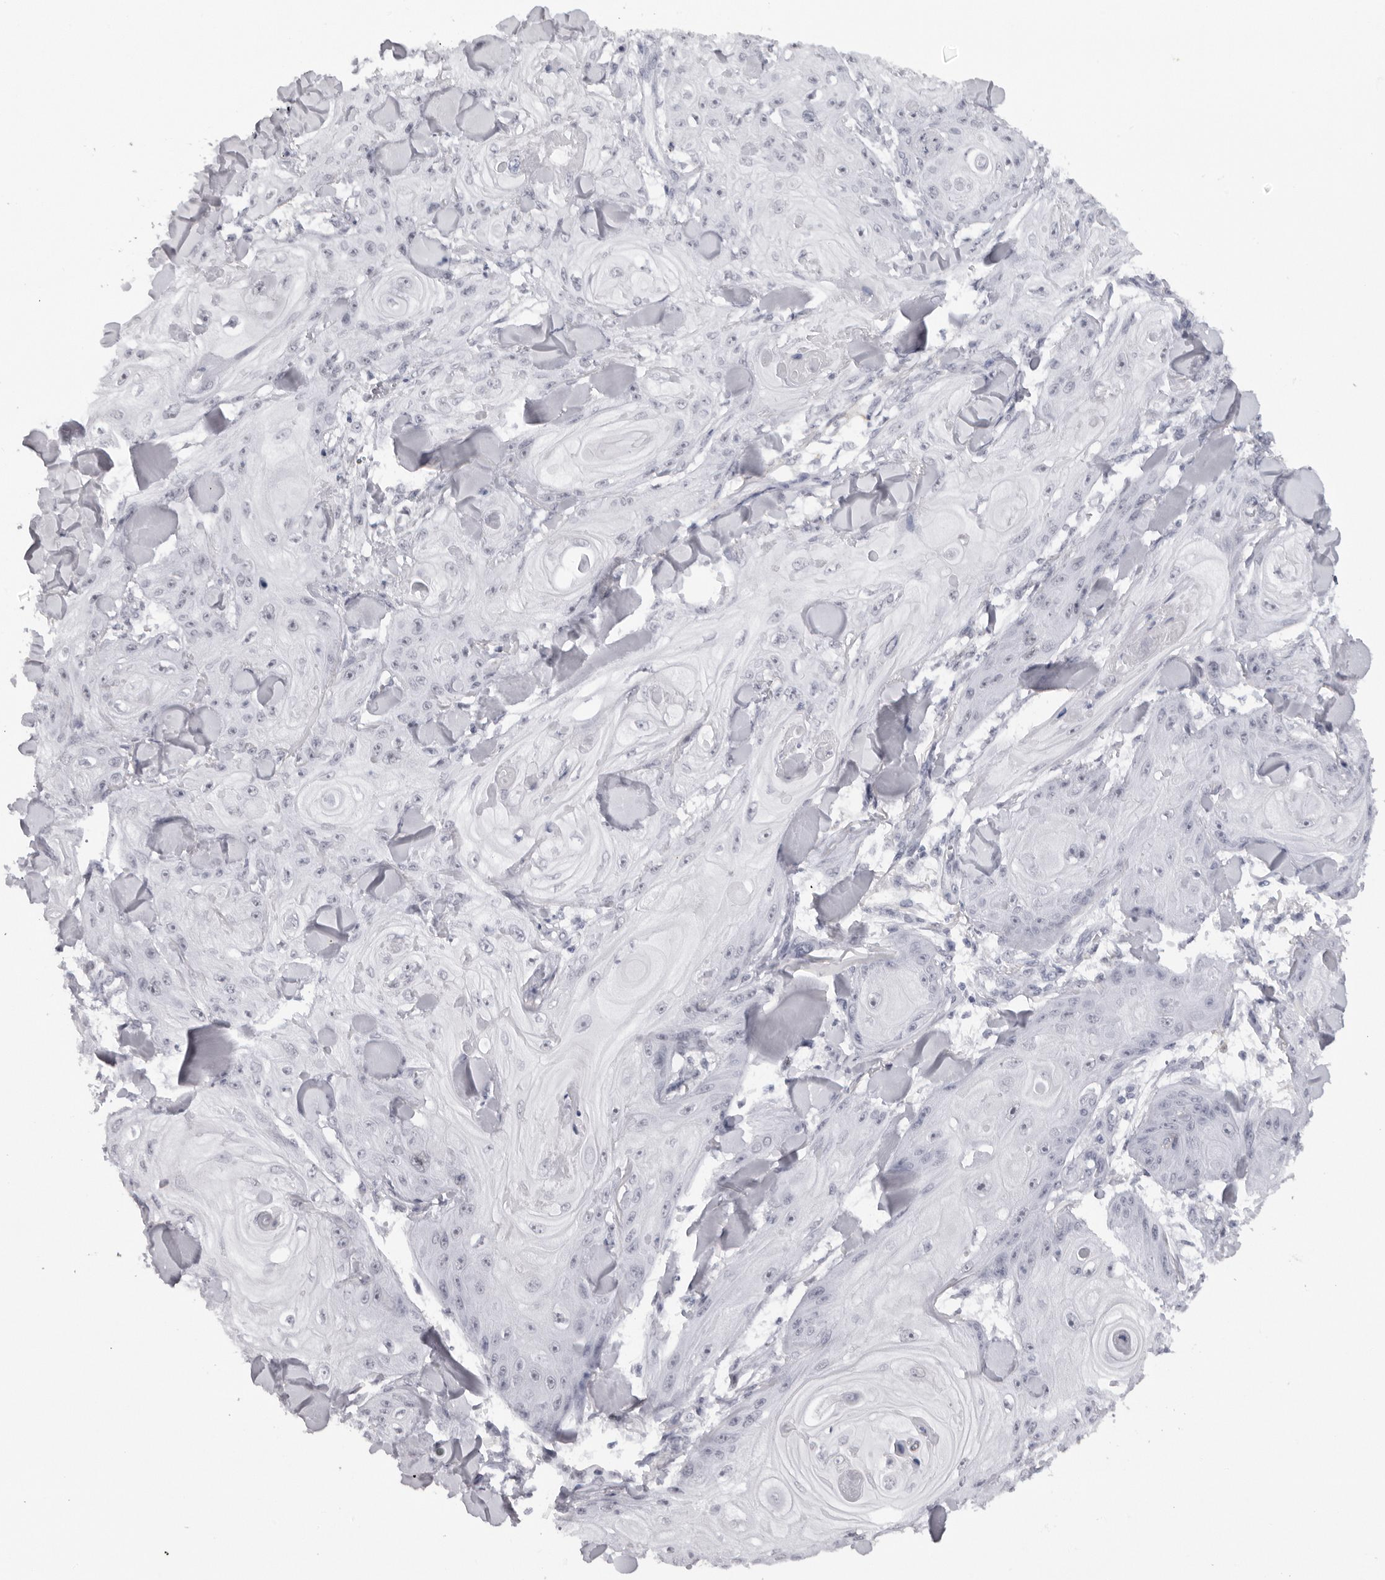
{"staining": {"intensity": "negative", "quantity": "none", "location": "none"}, "tissue": "skin cancer", "cell_type": "Tumor cells", "image_type": "cancer", "snomed": [{"axis": "morphology", "description": "Squamous cell carcinoma, NOS"}, {"axis": "topography", "description": "Skin"}], "caption": "This is an immunohistochemistry photomicrograph of human skin cancer (squamous cell carcinoma). There is no positivity in tumor cells.", "gene": "ESPN", "patient": {"sex": "male", "age": 74}}